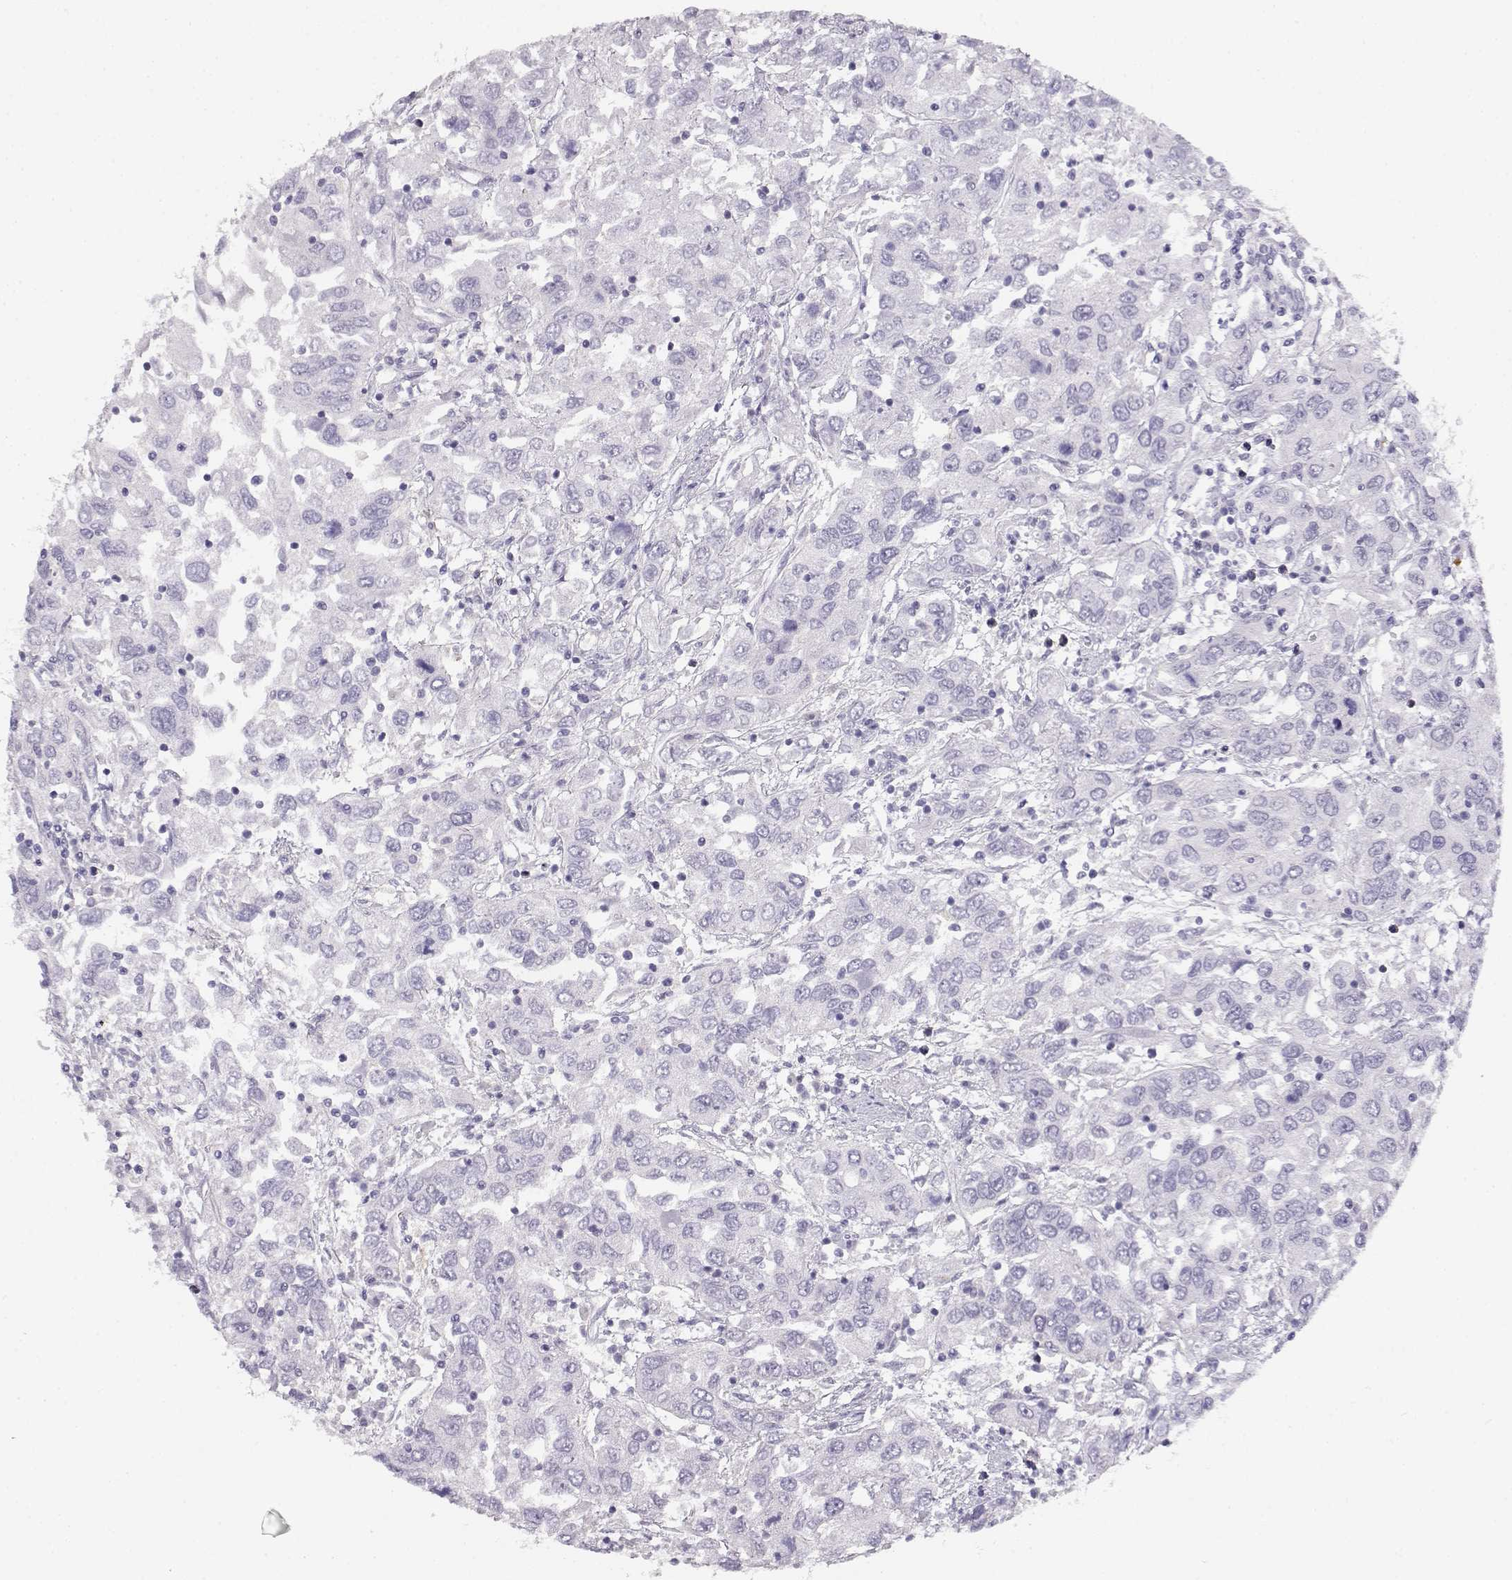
{"staining": {"intensity": "negative", "quantity": "none", "location": "none"}, "tissue": "urothelial cancer", "cell_type": "Tumor cells", "image_type": "cancer", "snomed": [{"axis": "morphology", "description": "Urothelial carcinoma, High grade"}, {"axis": "topography", "description": "Urinary bladder"}], "caption": "Protein analysis of high-grade urothelial carcinoma exhibits no significant expression in tumor cells. Nuclei are stained in blue.", "gene": "NUTM1", "patient": {"sex": "male", "age": 76}}